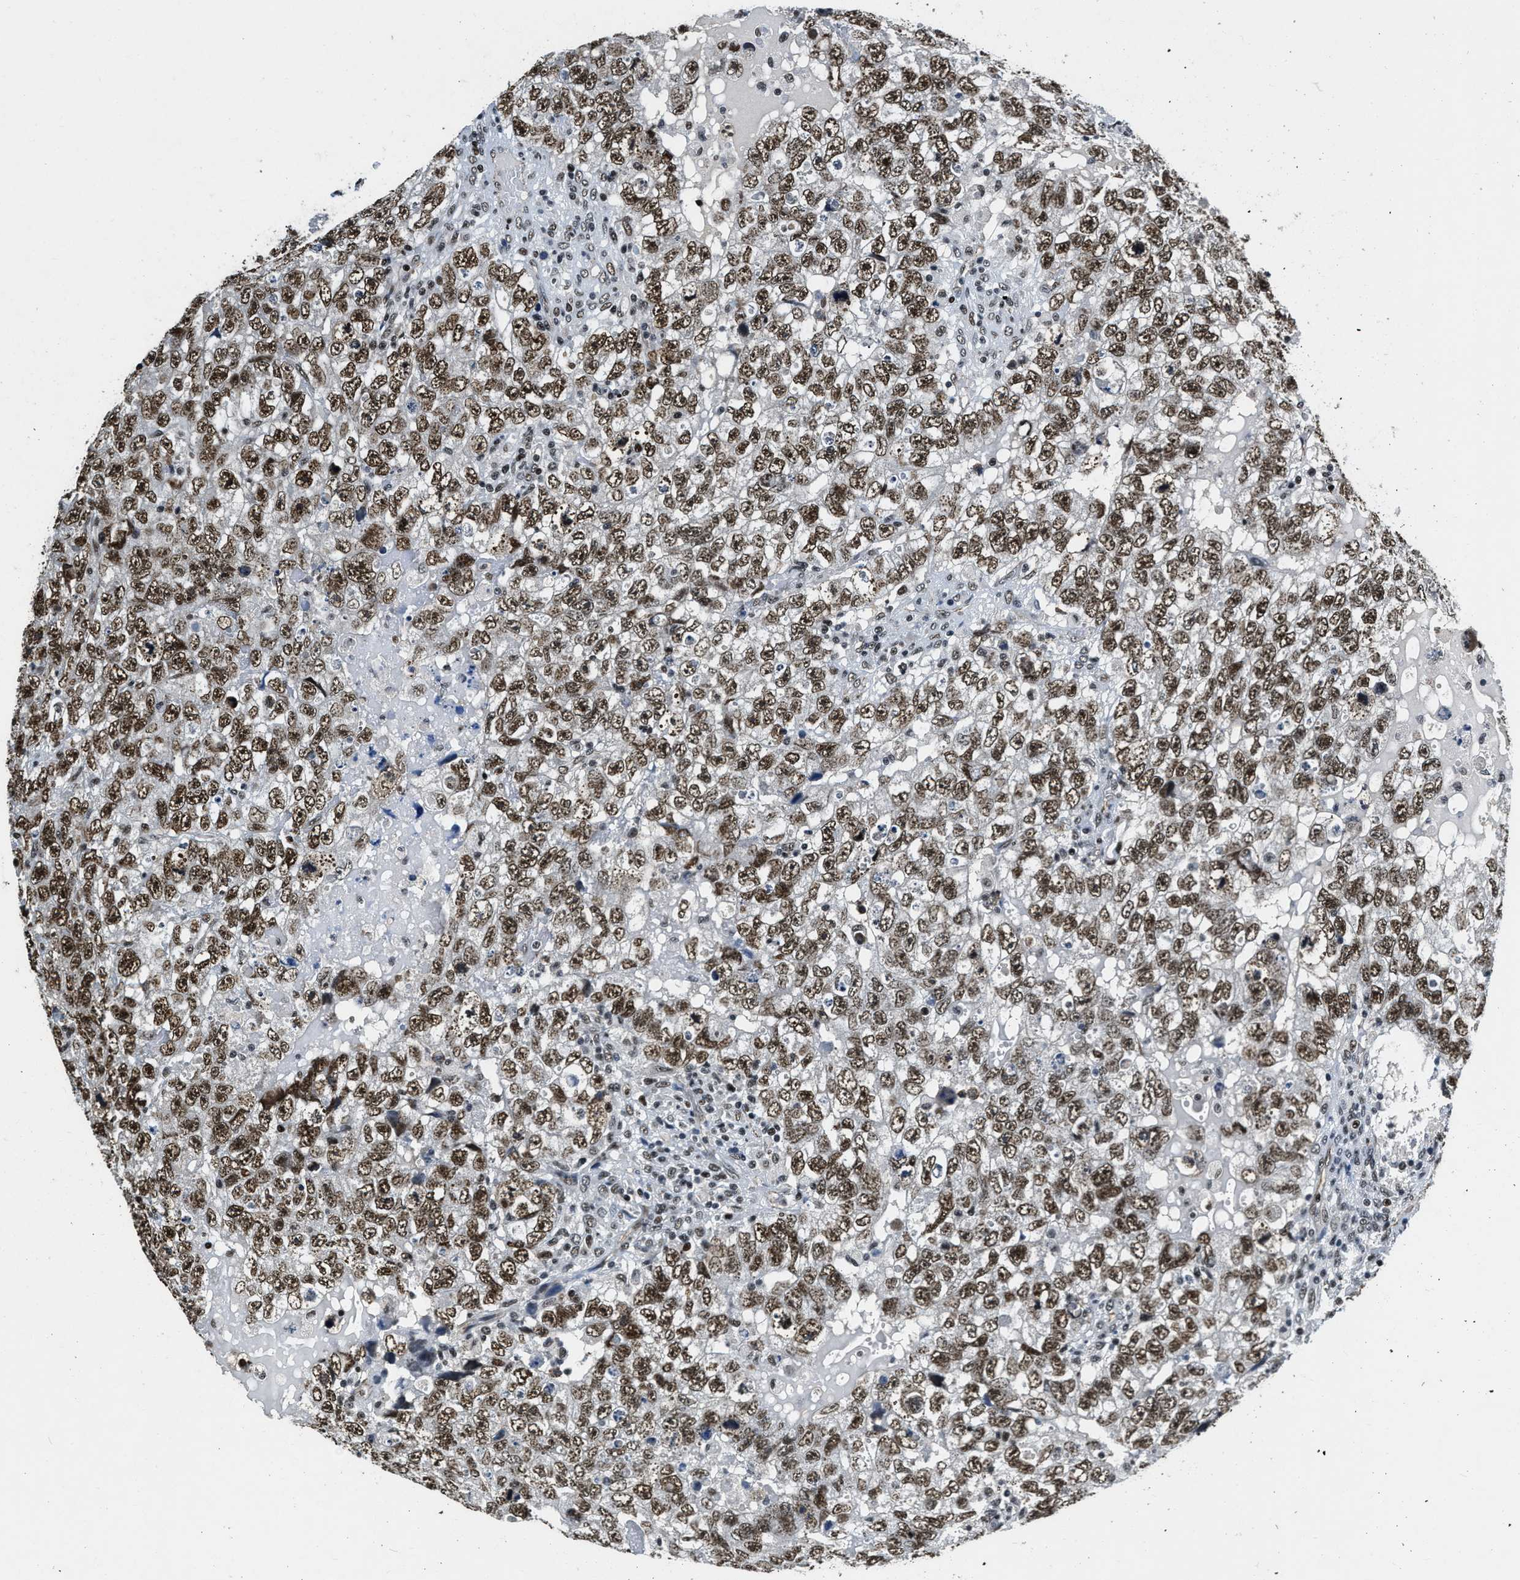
{"staining": {"intensity": "moderate", "quantity": ">75%", "location": "nuclear"}, "tissue": "testis cancer", "cell_type": "Tumor cells", "image_type": "cancer", "snomed": [{"axis": "morphology", "description": "Carcinoma, Embryonal, NOS"}, {"axis": "topography", "description": "Testis"}], "caption": "A histopathology image showing moderate nuclear positivity in approximately >75% of tumor cells in testis cancer (embryonal carcinoma), as visualized by brown immunohistochemical staining.", "gene": "CCNE1", "patient": {"sex": "male", "age": 36}}